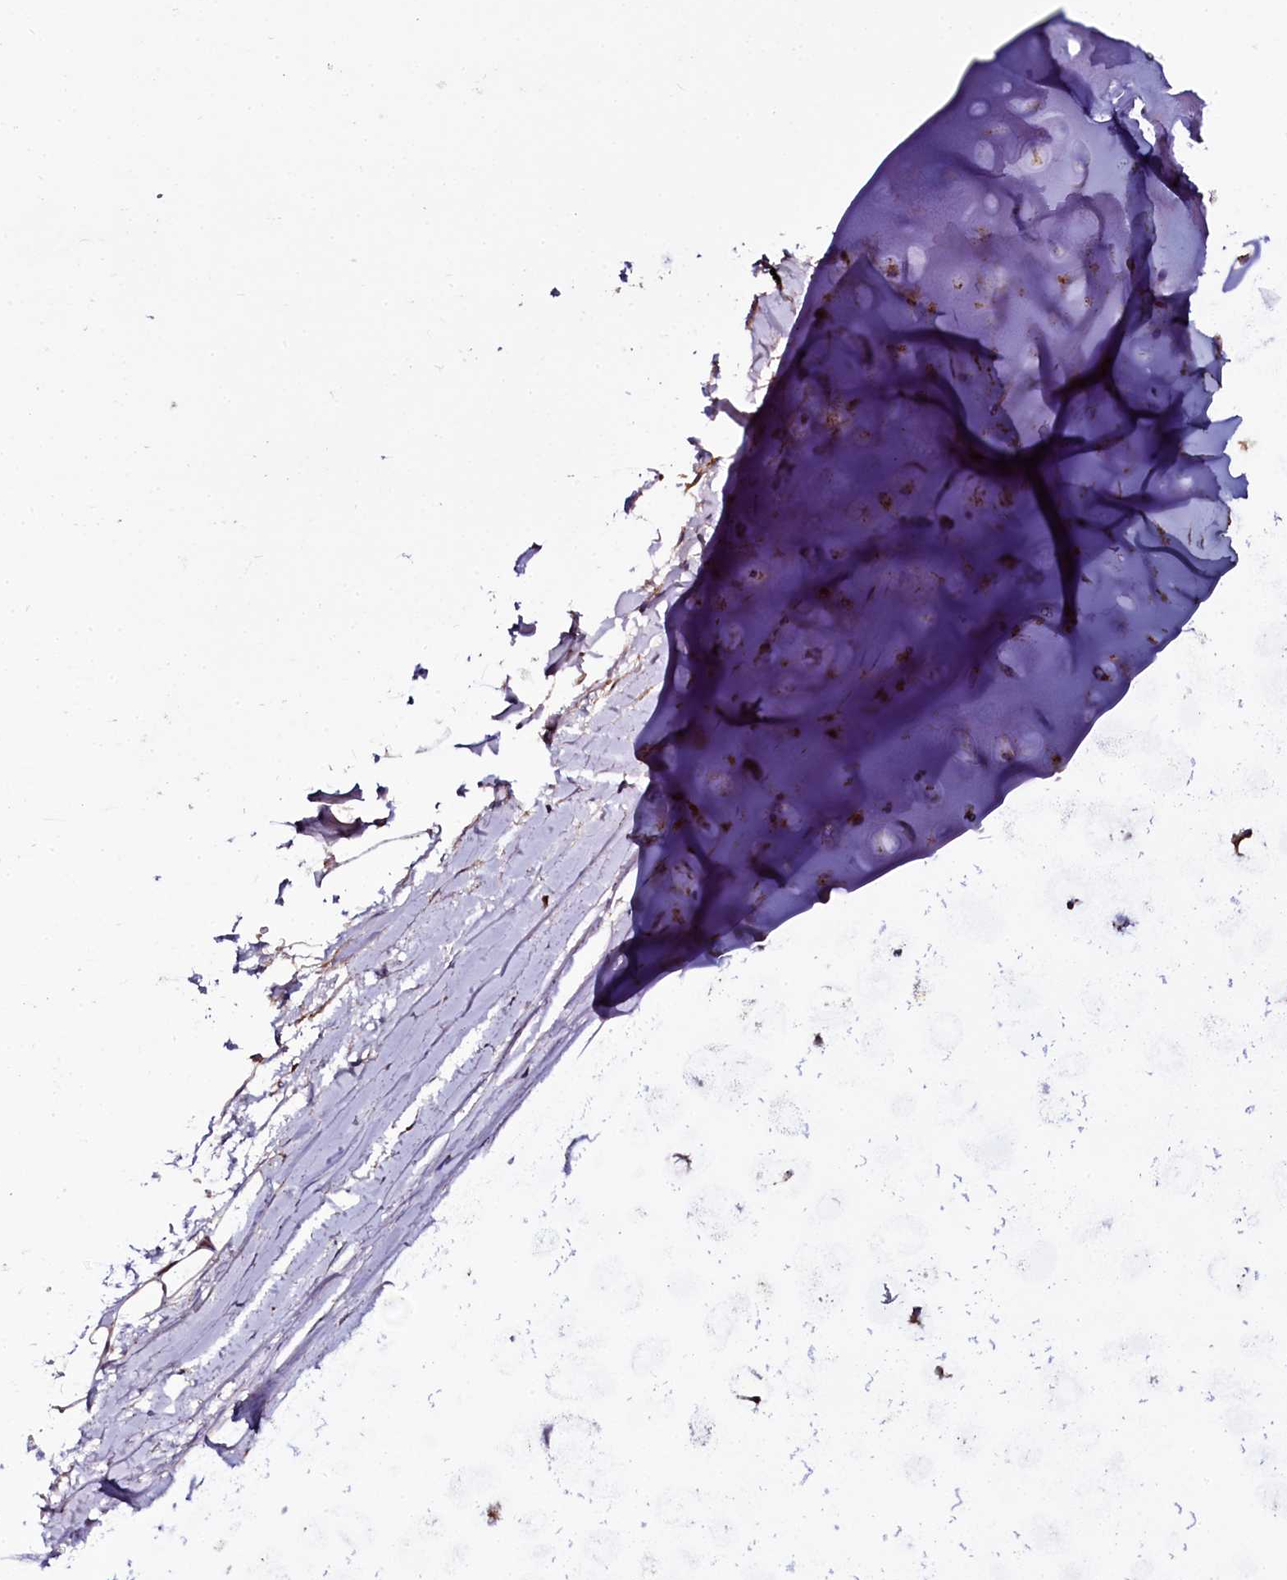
{"staining": {"intensity": "negative", "quantity": "none", "location": "none"}, "tissue": "adipose tissue", "cell_type": "Adipocytes", "image_type": "normal", "snomed": [{"axis": "morphology", "description": "Normal tissue, NOS"}, {"axis": "topography", "description": "Lymph node"}, {"axis": "topography", "description": "Bronchus"}], "caption": "Immunohistochemical staining of normal adipose tissue demonstrates no significant positivity in adipocytes.", "gene": "NAA80", "patient": {"sex": "male", "age": 63}}